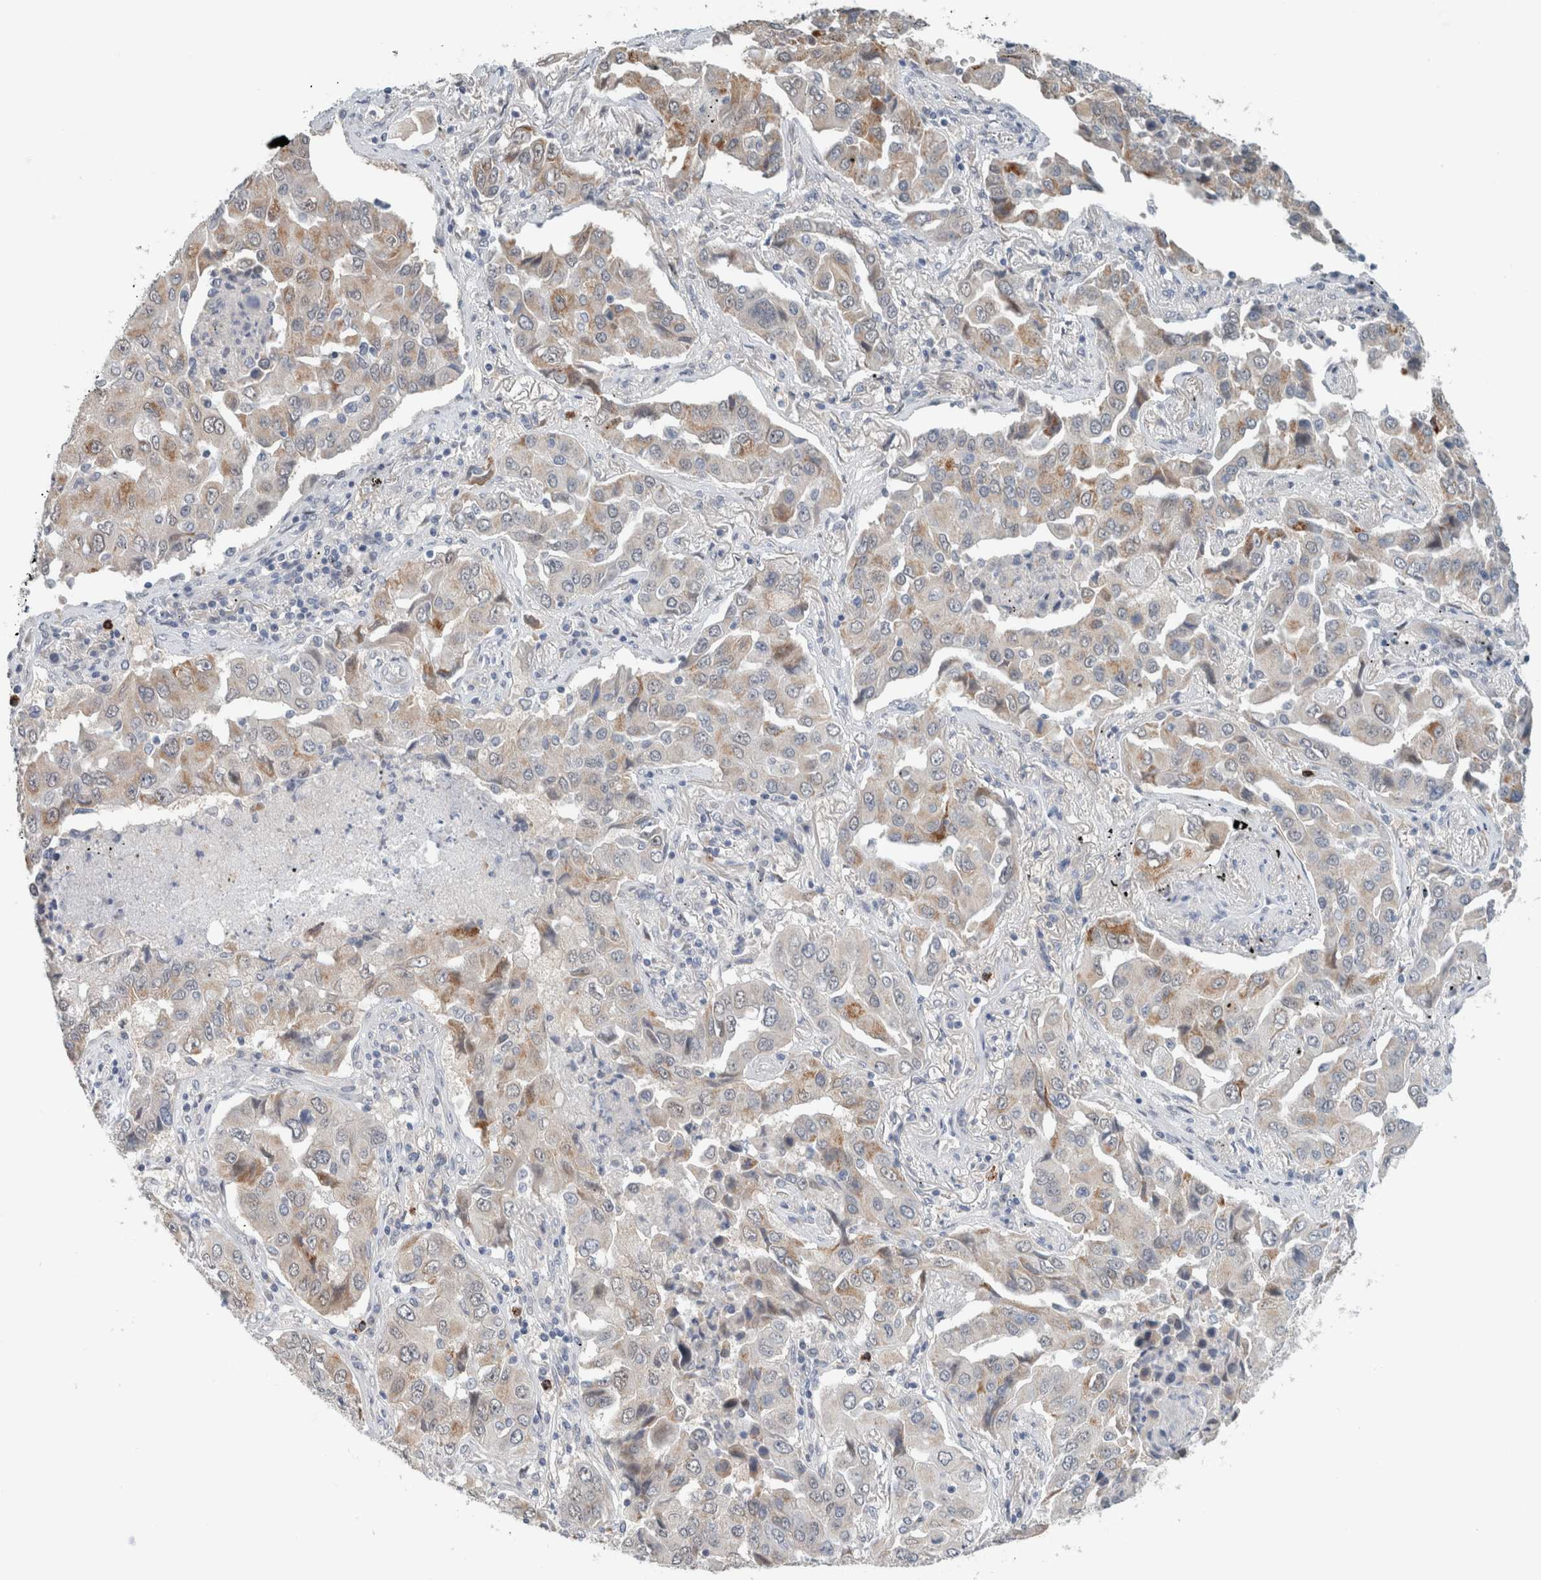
{"staining": {"intensity": "moderate", "quantity": "<25%", "location": "cytoplasmic/membranous"}, "tissue": "lung cancer", "cell_type": "Tumor cells", "image_type": "cancer", "snomed": [{"axis": "morphology", "description": "Adenocarcinoma, NOS"}, {"axis": "topography", "description": "Lung"}], "caption": "A micrograph of human lung cancer stained for a protein exhibits moderate cytoplasmic/membranous brown staining in tumor cells. The staining is performed using DAB brown chromogen to label protein expression. The nuclei are counter-stained blue using hematoxylin.", "gene": "CRAT", "patient": {"sex": "female", "age": 65}}